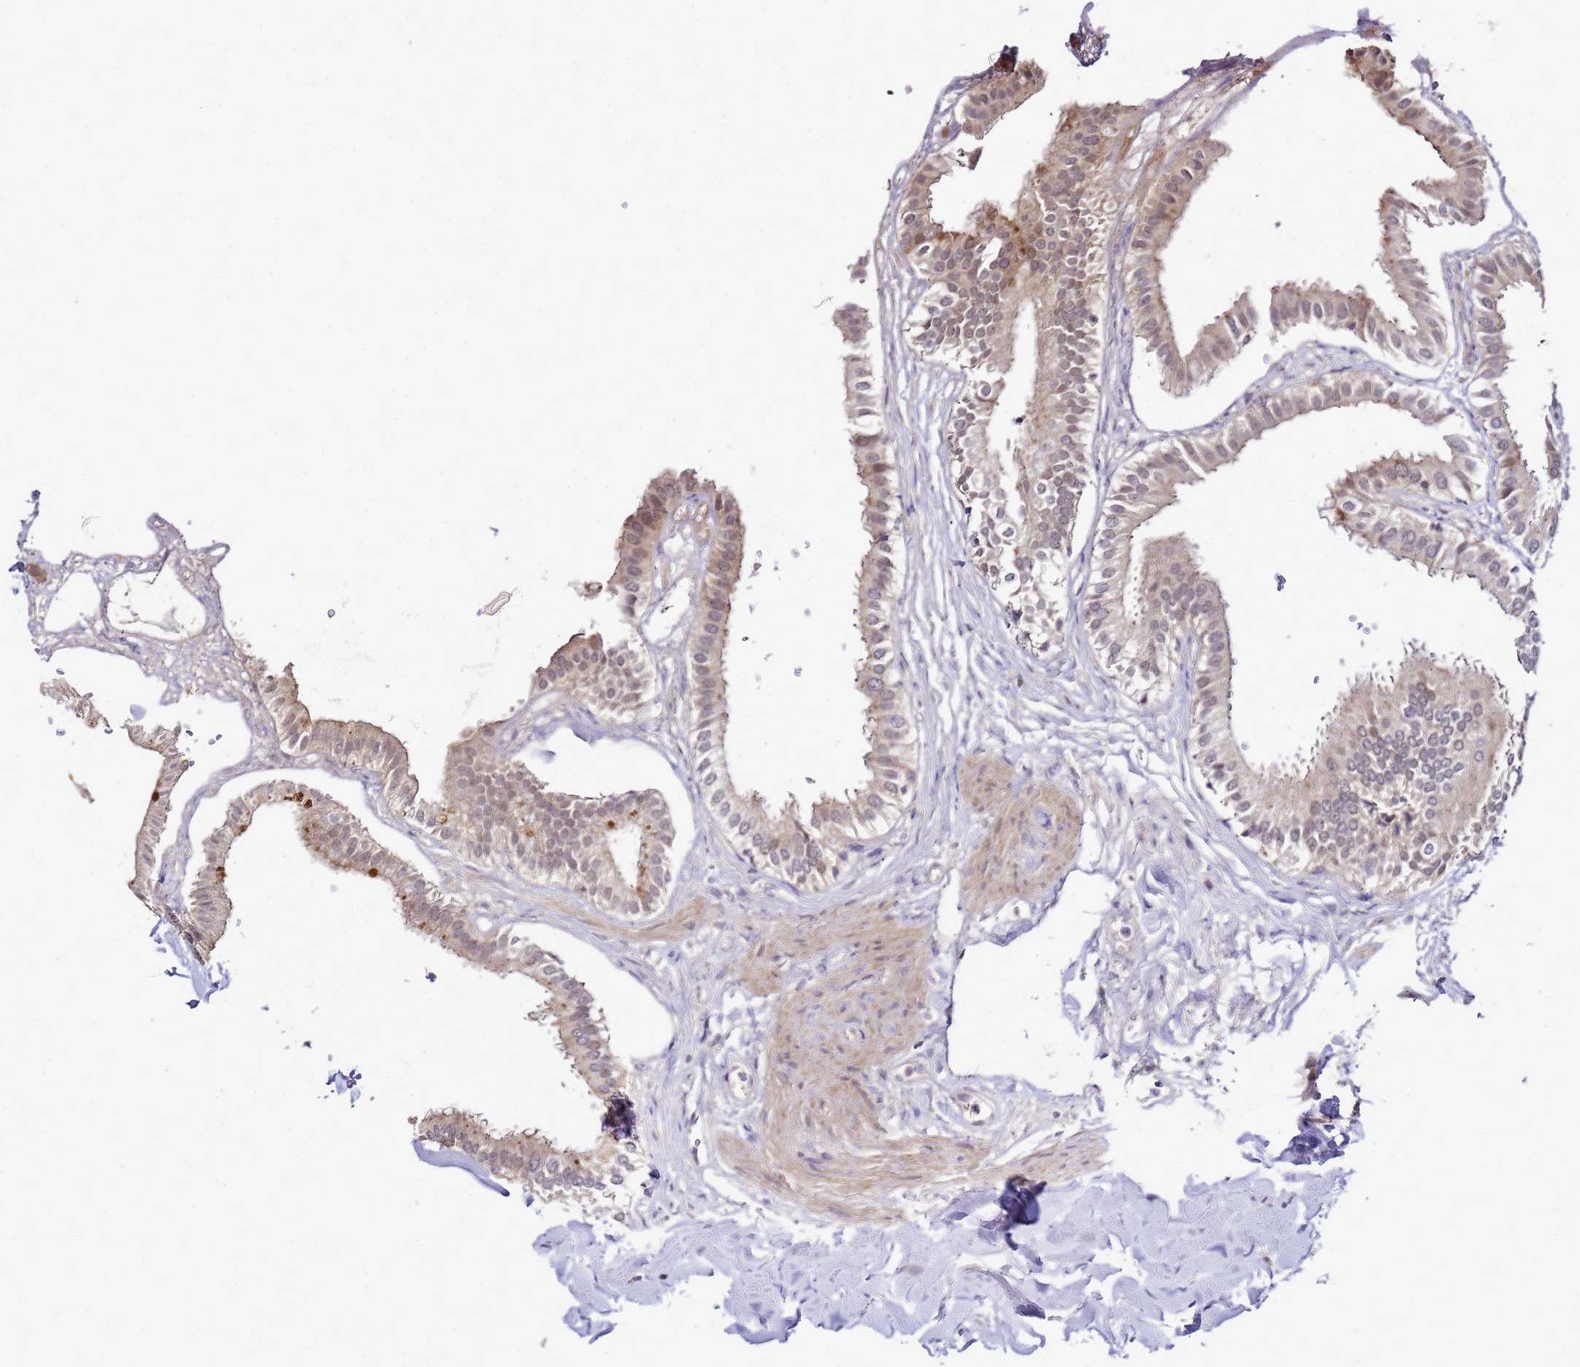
{"staining": {"intensity": "weak", "quantity": ">75%", "location": "cytoplasmic/membranous,nuclear"}, "tissue": "gallbladder", "cell_type": "Glandular cells", "image_type": "normal", "snomed": [{"axis": "morphology", "description": "Normal tissue, NOS"}, {"axis": "topography", "description": "Gallbladder"}], "caption": "This histopathology image exhibits unremarkable gallbladder stained with IHC to label a protein in brown. The cytoplasmic/membranous,nuclear of glandular cells show weak positivity for the protein. Nuclei are counter-stained blue.", "gene": "SAT1", "patient": {"sex": "female", "age": 61}}